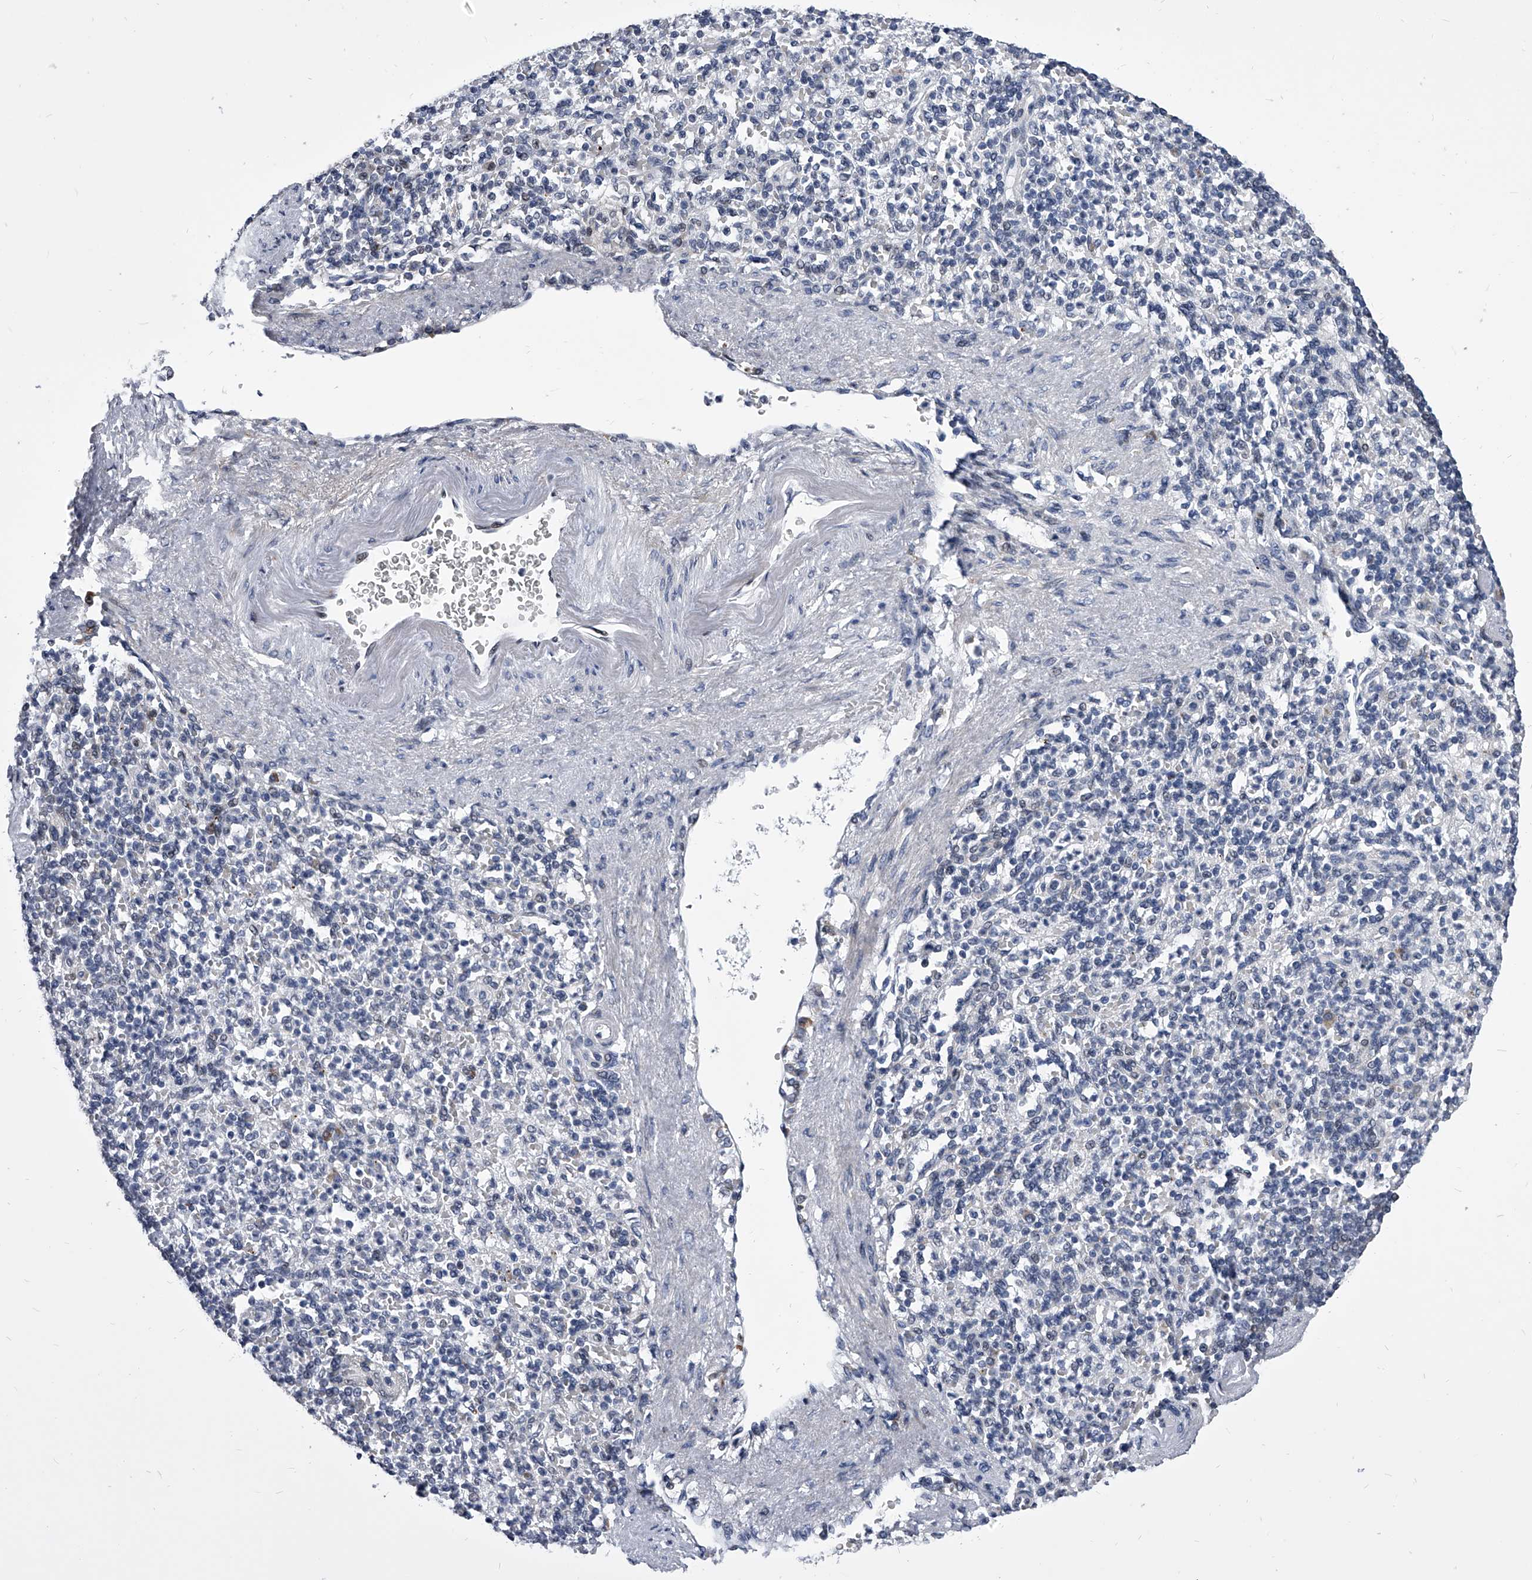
{"staining": {"intensity": "weak", "quantity": "<25%", "location": "nuclear"}, "tissue": "spleen", "cell_type": "Cells in red pulp", "image_type": "normal", "snomed": [{"axis": "morphology", "description": "Normal tissue, NOS"}, {"axis": "topography", "description": "Spleen"}], "caption": "Cells in red pulp are negative for protein expression in unremarkable human spleen. The staining is performed using DAB (3,3'-diaminobenzidine) brown chromogen with nuclei counter-stained in using hematoxylin.", "gene": "CMTR1", "patient": {"sex": "female", "age": 74}}